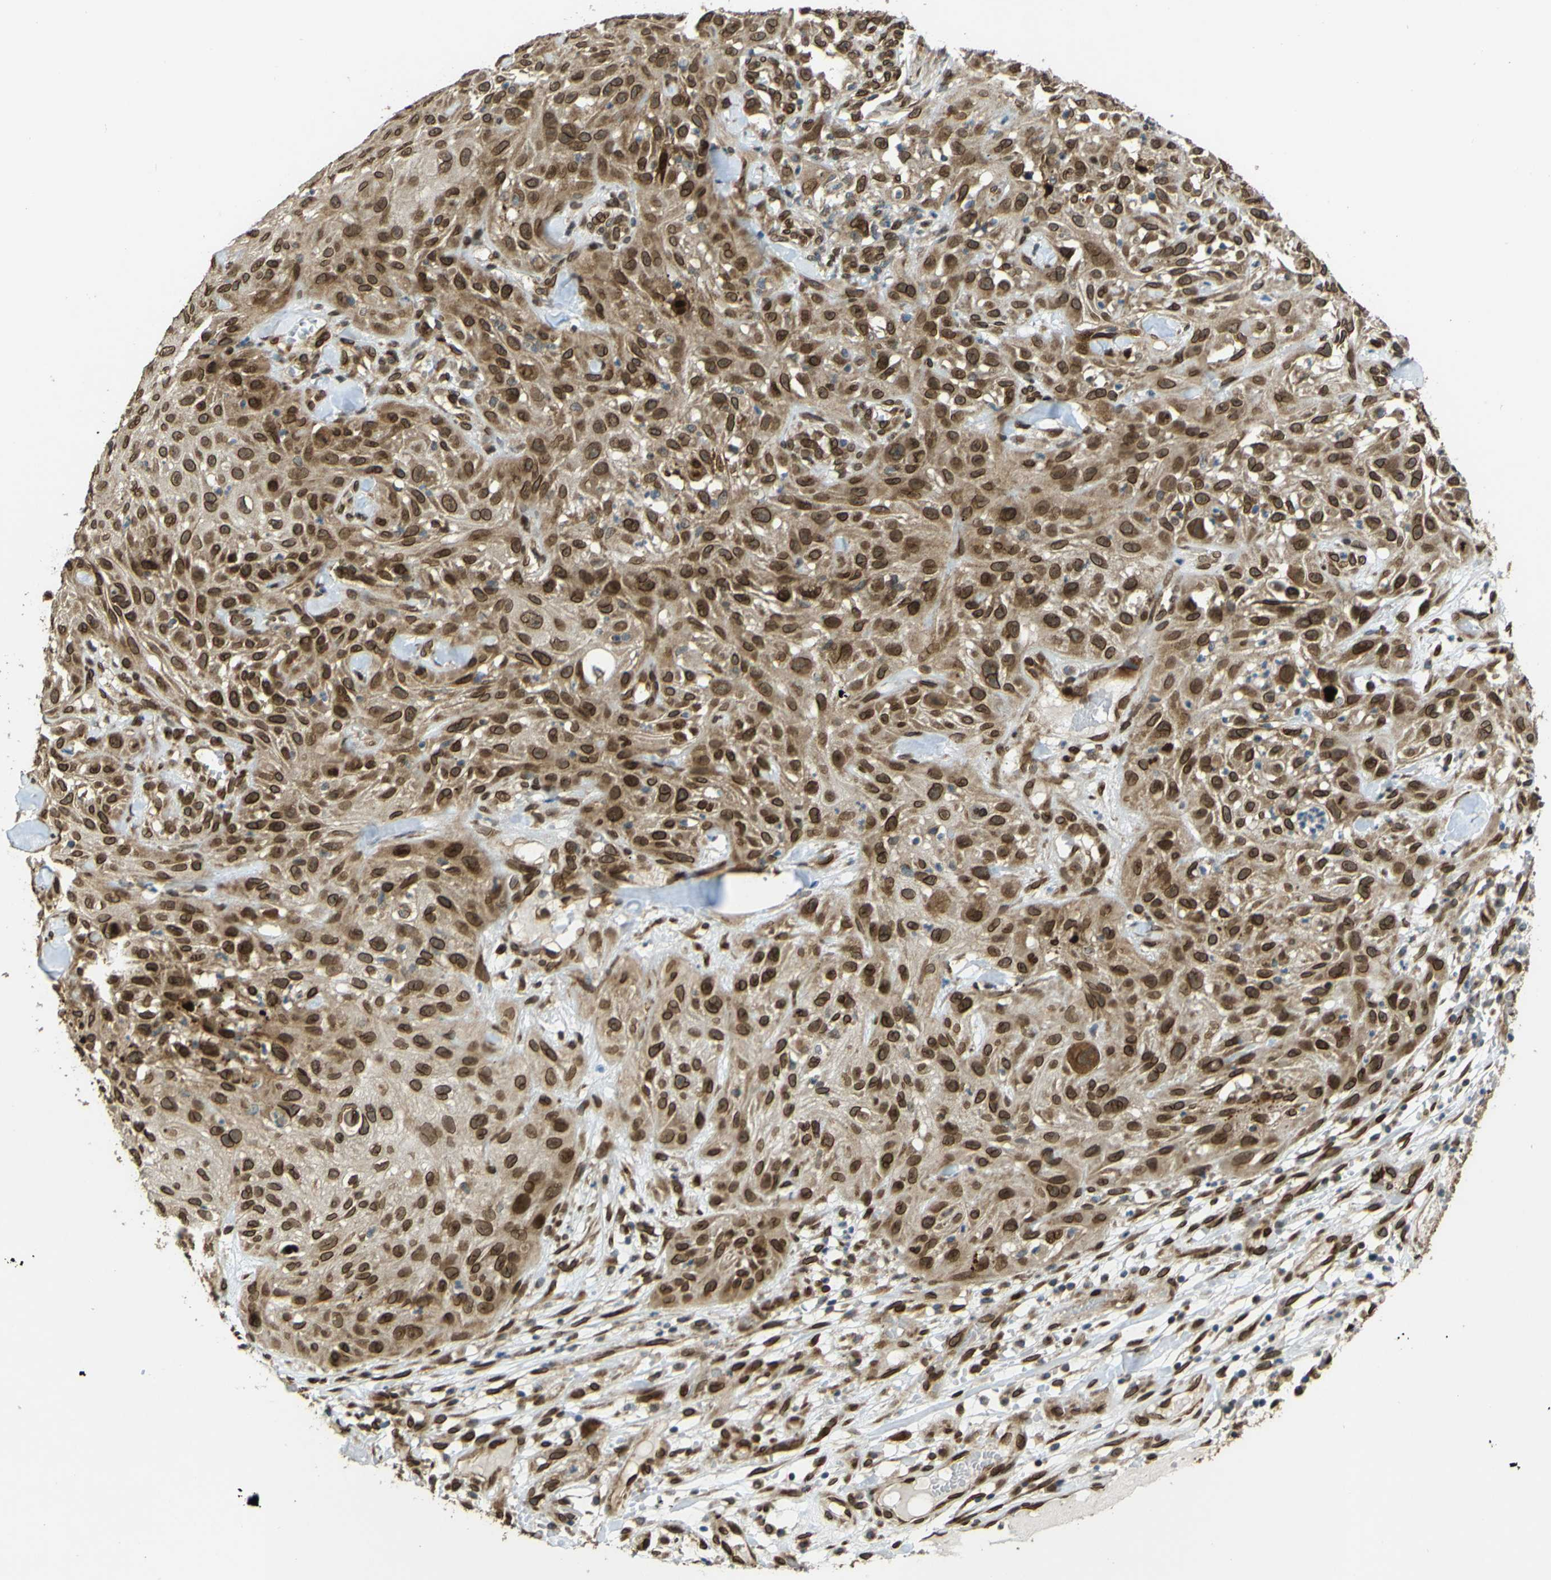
{"staining": {"intensity": "moderate", "quantity": ">75%", "location": "cytoplasmic/membranous,nuclear"}, "tissue": "skin cancer", "cell_type": "Tumor cells", "image_type": "cancer", "snomed": [{"axis": "morphology", "description": "Squamous cell carcinoma, NOS"}, {"axis": "topography", "description": "Skin"}], "caption": "Protein expression analysis of human skin cancer (squamous cell carcinoma) reveals moderate cytoplasmic/membranous and nuclear expression in about >75% of tumor cells. (Brightfield microscopy of DAB IHC at high magnification).", "gene": "GALNT1", "patient": {"sex": "male", "age": 75}}